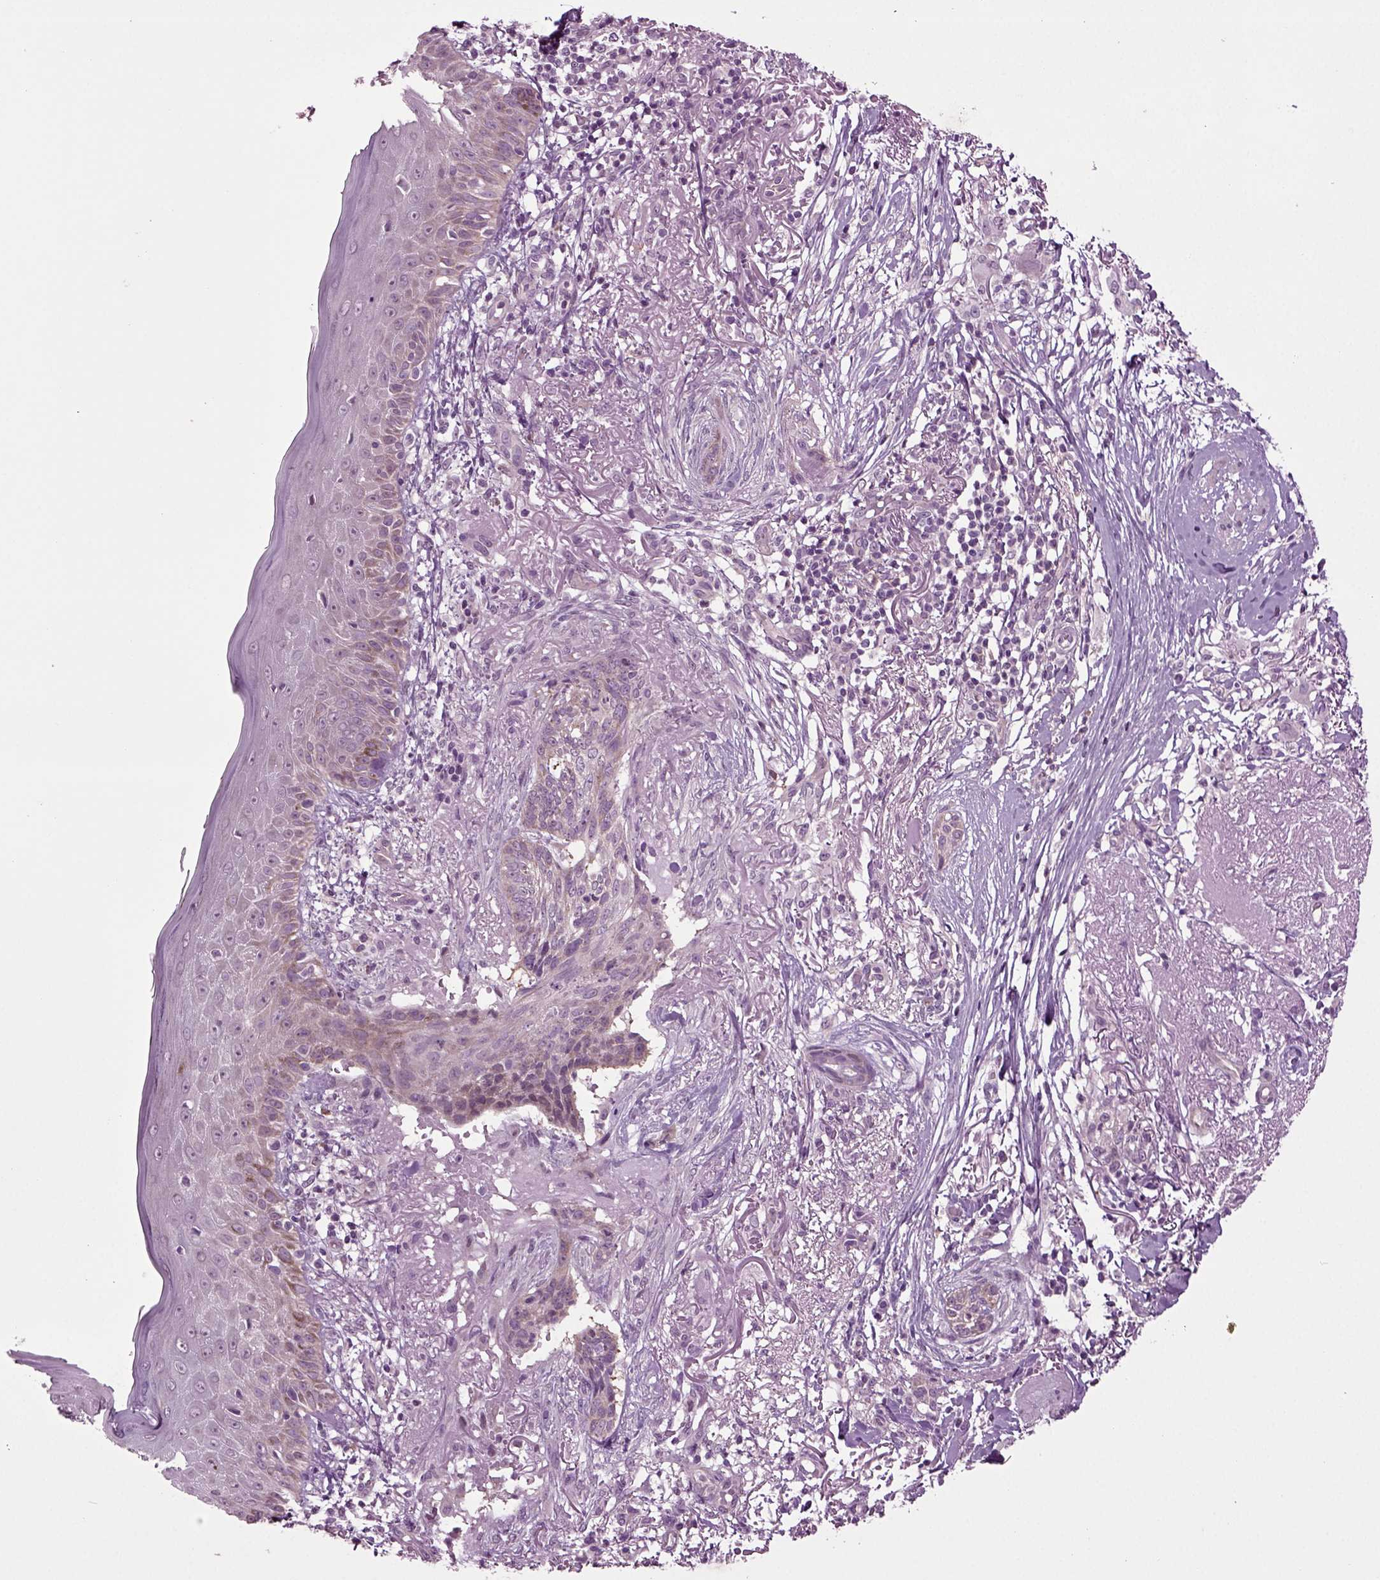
{"staining": {"intensity": "weak", "quantity": "<25%", "location": "cytoplasmic/membranous"}, "tissue": "skin cancer", "cell_type": "Tumor cells", "image_type": "cancer", "snomed": [{"axis": "morphology", "description": "Normal tissue, NOS"}, {"axis": "morphology", "description": "Basal cell carcinoma"}, {"axis": "topography", "description": "Skin"}], "caption": "Histopathology image shows no significant protein staining in tumor cells of skin basal cell carcinoma.", "gene": "PLCH2", "patient": {"sex": "male", "age": 84}}